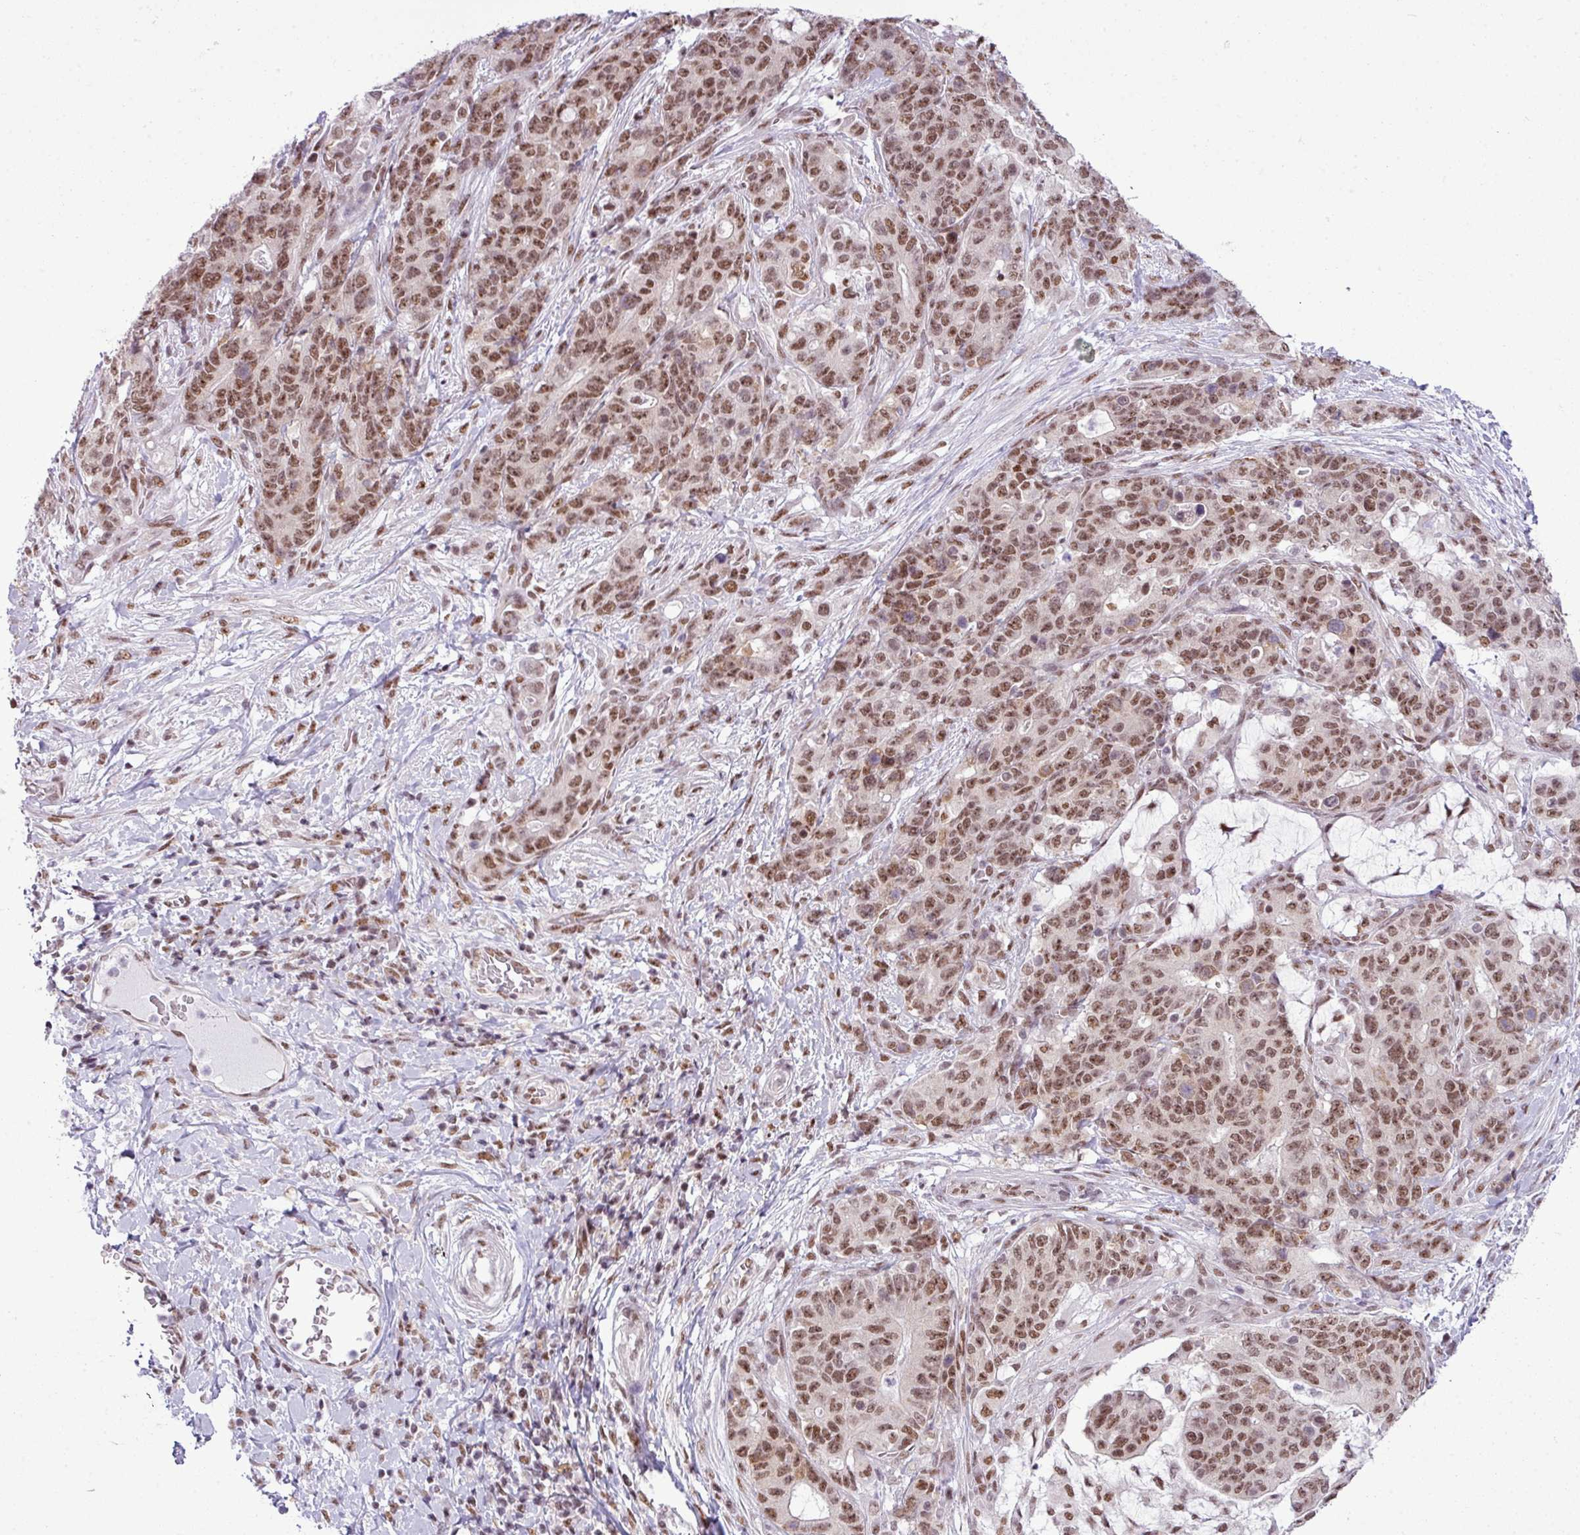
{"staining": {"intensity": "moderate", "quantity": ">75%", "location": "nuclear"}, "tissue": "stomach cancer", "cell_type": "Tumor cells", "image_type": "cancer", "snomed": [{"axis": "morphology", "description": "Normal tissue, NOS"}, {"axis": "morphology", "description": "Adenocarcinoma, NOS"}, {"axis": "topography", "description": "Stomach"}], "caption": "High-magnification brightfield microscopy of stomach adenocarcinoma stained with DAB (3,3'-diaminobenzidine) (brown) and counterstained with hematoxylin (blue). tumor cells exhibit moderate nuclear expression is identified in approximately>75% of cells.", "gene": "ARL6IP4", "patient": {"sex": "female", "age": 64}}